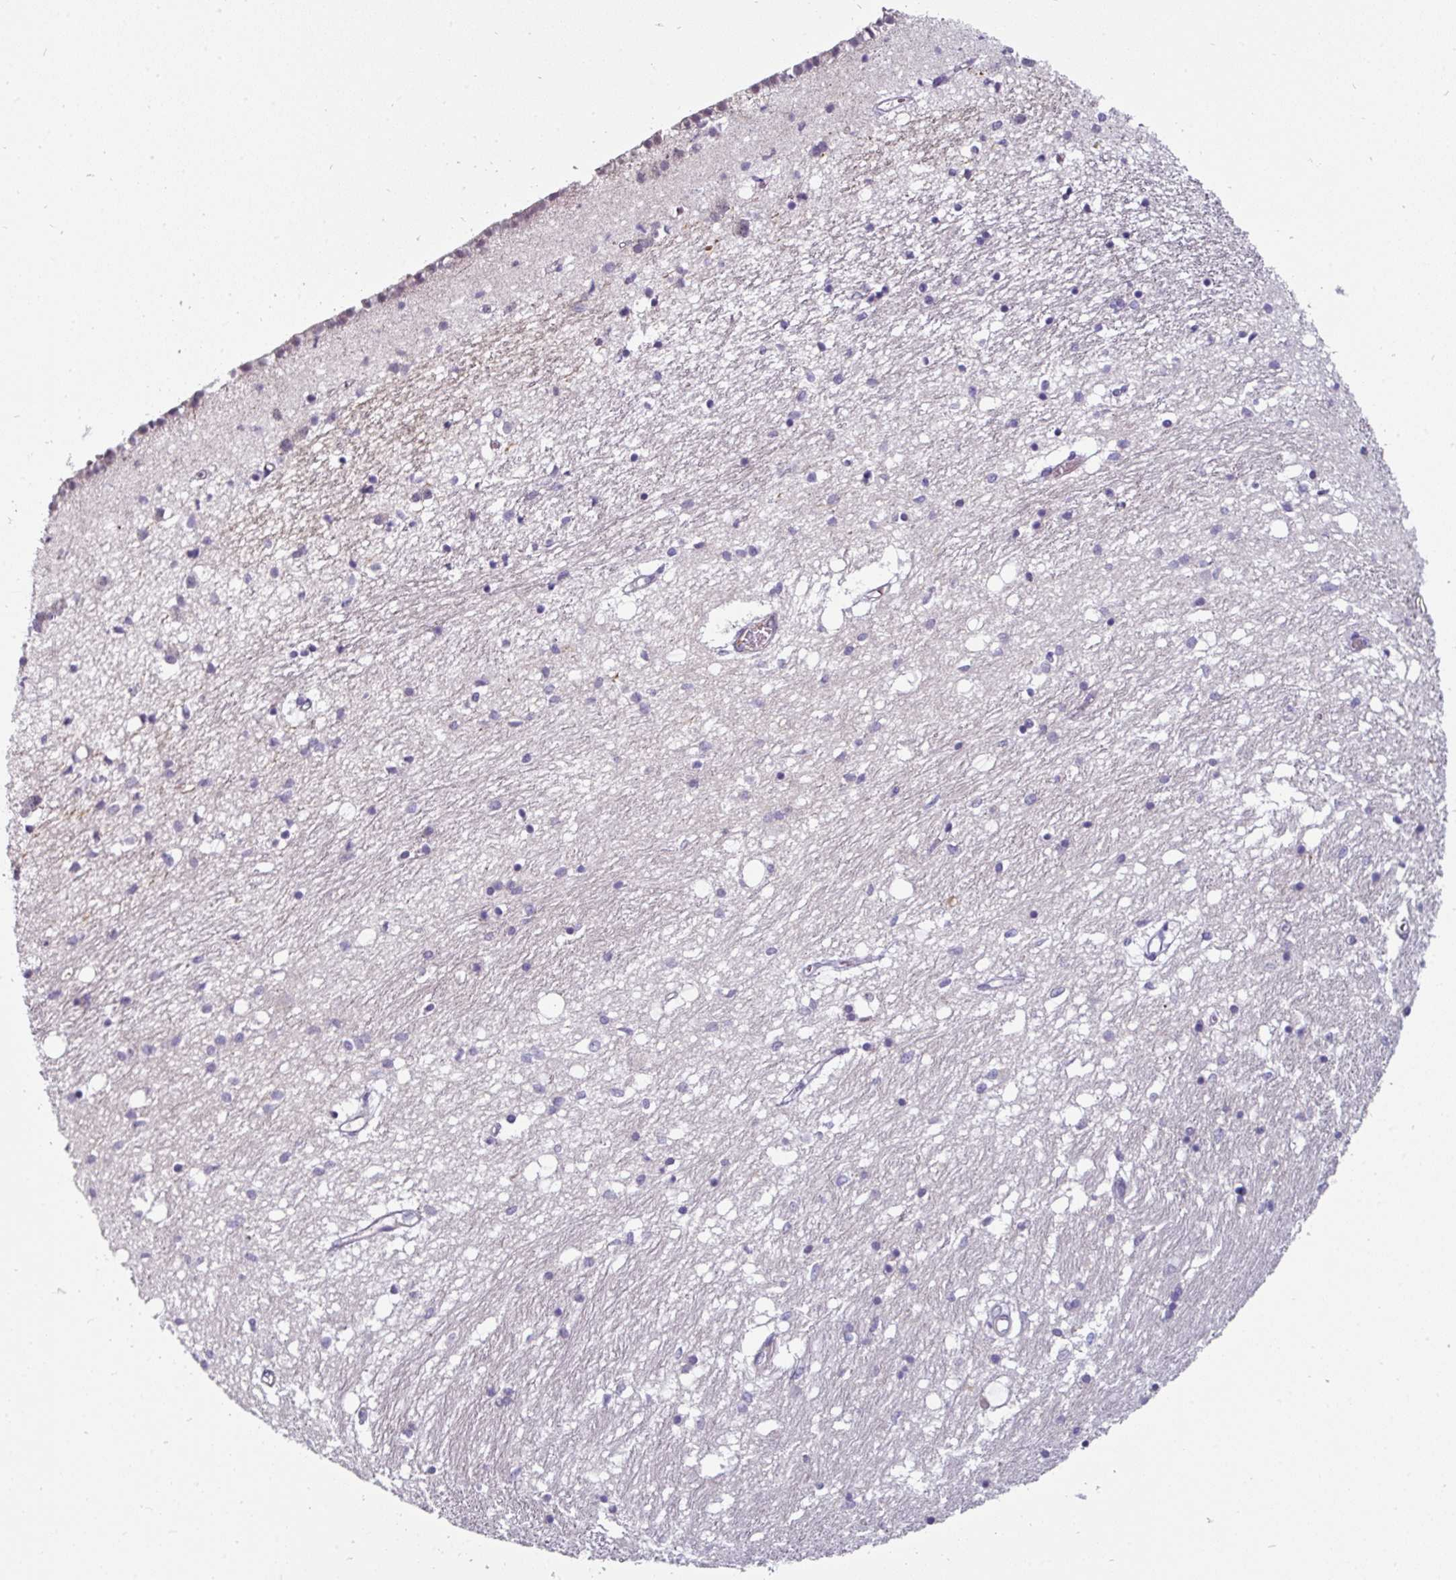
{"staining": {"intensity": "negative", "quantity": "none", "location": "none"}, "tissue": "caudate", "cell_type": "Glial cells", "image_type": "normal", "snomed": [{"axis": "morphology", "description": "Normal tissue, NOS"}, {"axis": "topography", "description": "Lateral ventricle wall"}], "caption": "IHC of normal caudate shows no expression in glial cells. (Brightfield microscopy of DAB IHC at high magnification).", "gene": "EYA3", "patient": {"sex": "male", "age": 70}}